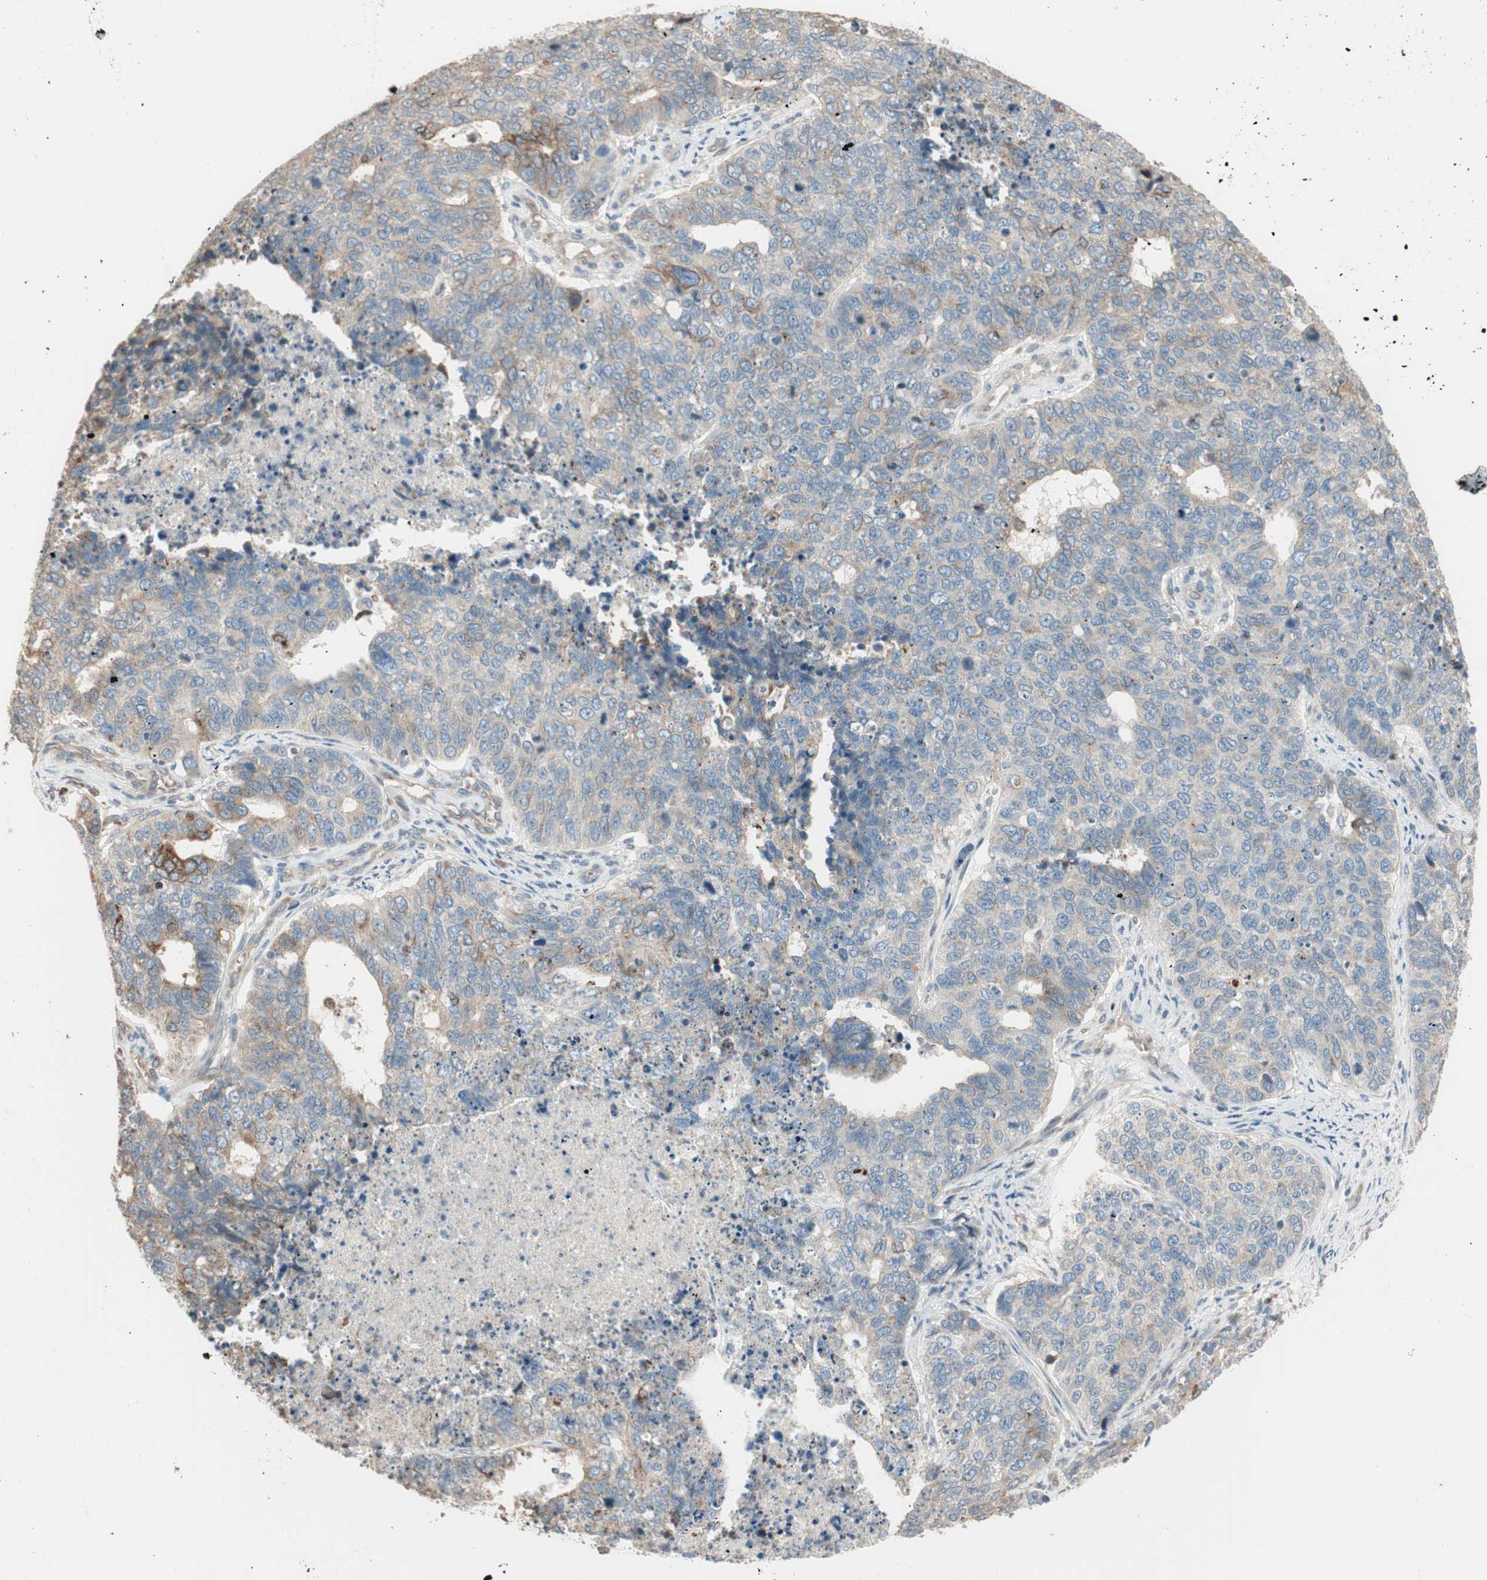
{"staining": {"intensity": "weak", "quantity": ">75%", "location": "cytoplasmic/membranous"}, "tissue": "cervical cancer", "cell_type": "Tumor cells", "image_type": "cancer", "snomed": [{"axis": "morphology", "description": "Squamous cell carcinoma, NOS"}, {"axis": "topography", "description": "Cervix"}], "caption": "There is low levels of weak cytoplasmic/membranous staining in tumor cells of cervical squamous cell carcinoma, as demonstrated by immunohistochemical staining (brown color).", "gene": "NUCB2", "patient": {"sex": "female", "age": 63}}